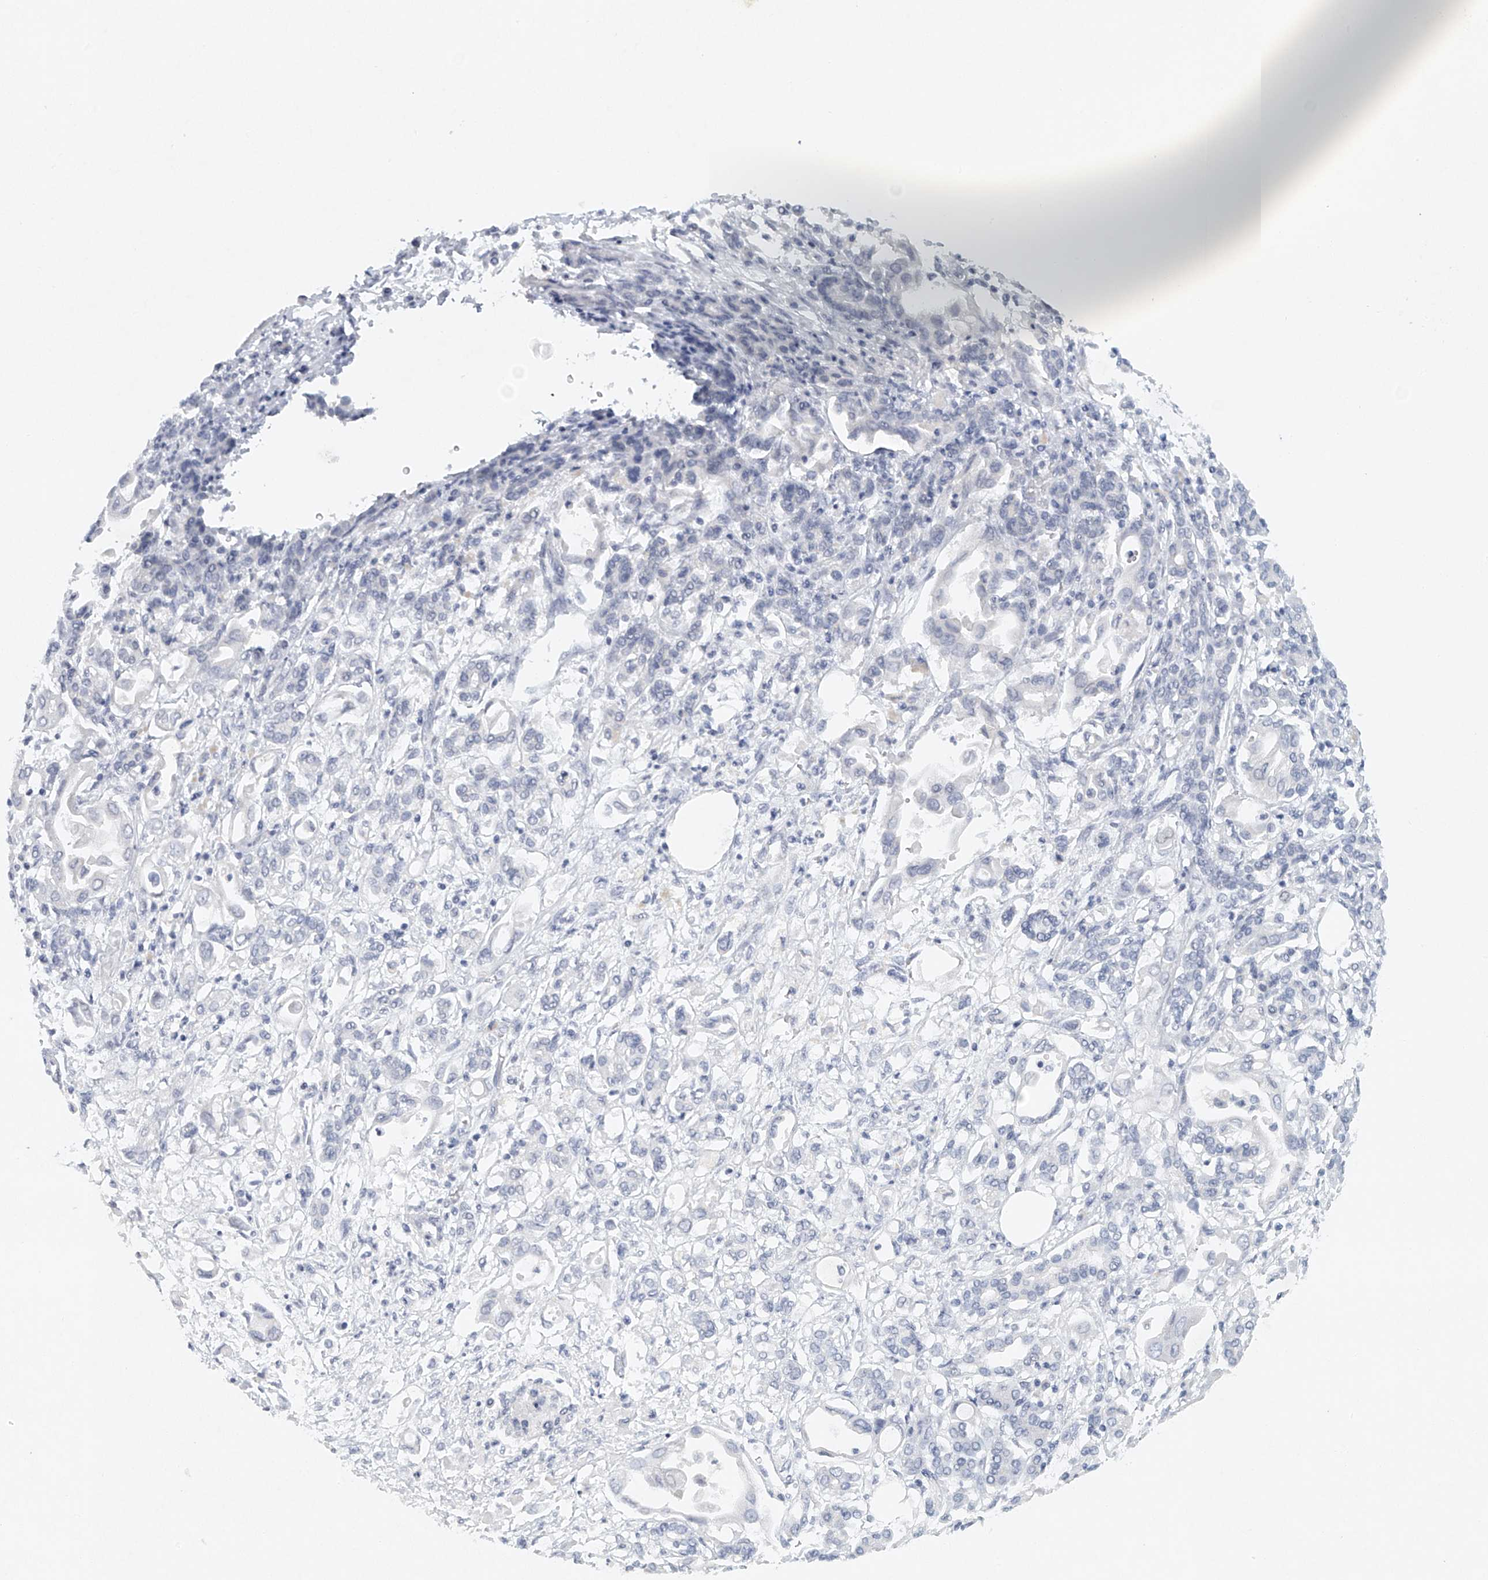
{"staining": {"intensity": "negative", "quantity": "none", "location": "none"}, "tissue": "pancreatic cancer", "cell_type": "Tumor cells", "image_type": "cancer", "snomed": [{"axis": "morphology", "description": "Adenocarcinoma, NOS"}, {"axis": "topography", "description": "Pancreas"}], "caption": "The histopathology image reveals no significant expression in tumor cells of pancreatic cancer.", "gene": "FAT2", "patient": {"sex": "female", "age": 57}}